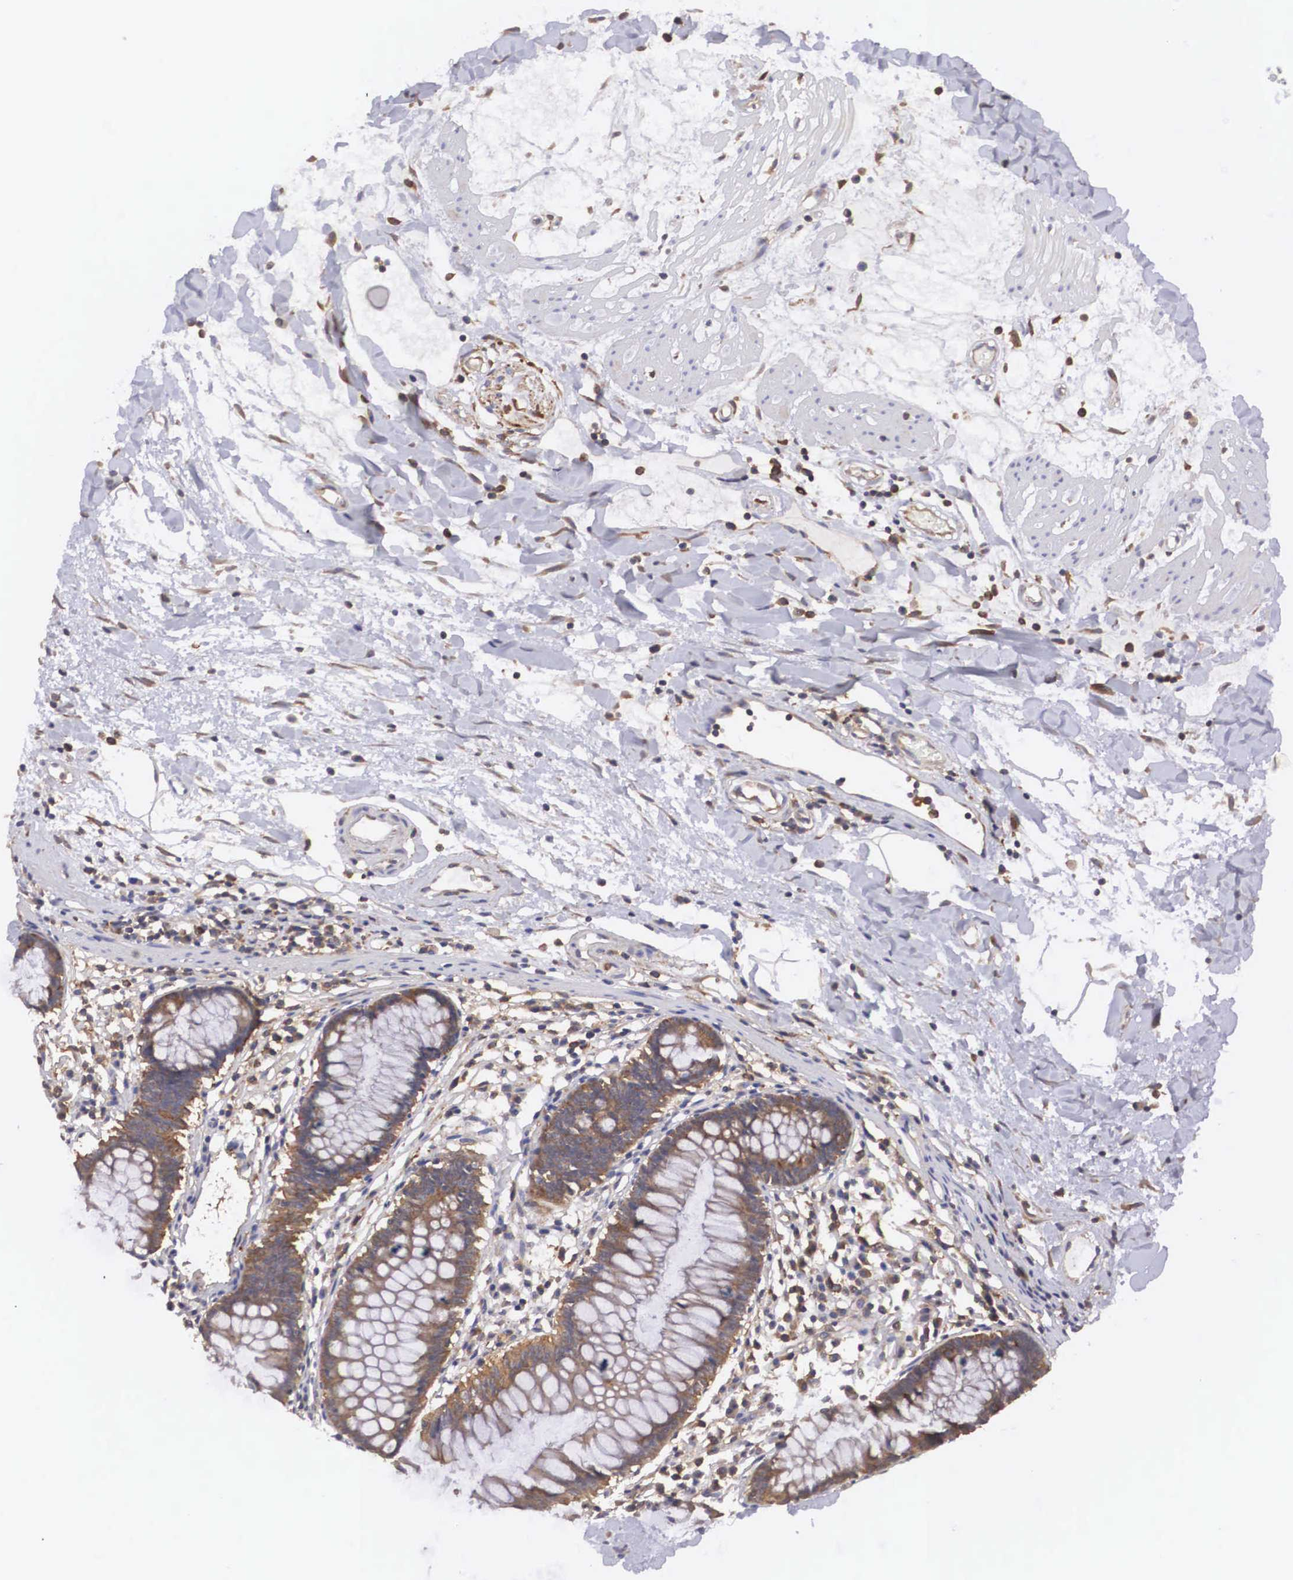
{"staining": {"intensity": "weak", "quantity": ">75%", "location": "cytoplasmic/membranous"}, "tissue": "colon", "cell_type": "Endothelial cells", "image_type": "normal", "snomed": [{"axis": "morphology", "description": "Normal tissue, NOS"}, {"axis": "topography", "description": "Colon"}], "caption": "This image reveals IHC staining of unremarkable colon, with low weak cytoplasmic/membranous staining in approximately >75% of endothelial cells.", "gene": "GRIPAP1", "patient": {"sex": "female", "age": 55}}